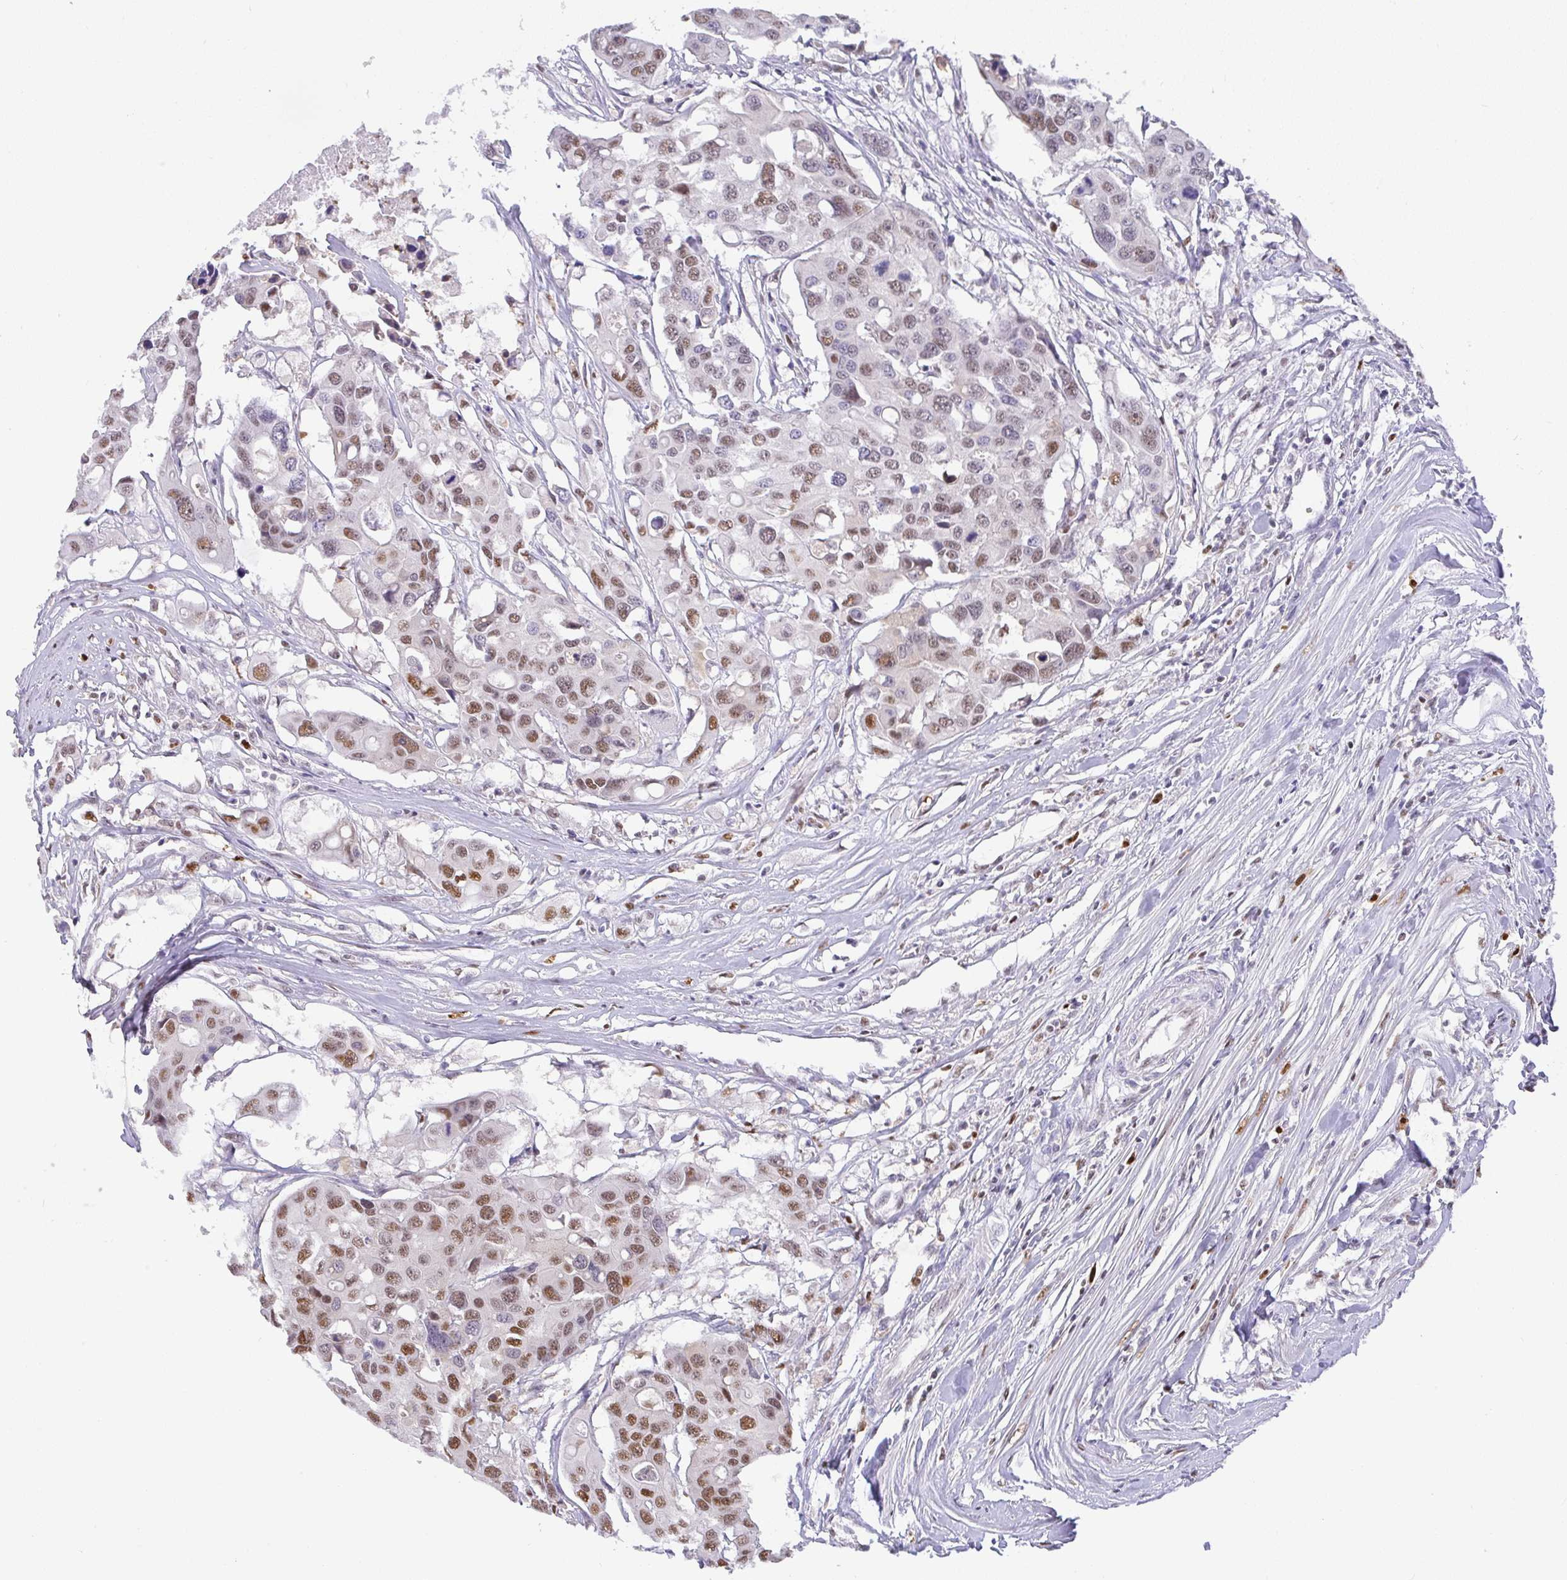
{"staining": {"intensity": "moderate", "quantity": "<25%", "location": "nuclear"}, "tissue": "colorectal cancer", "cell_type": "Tumor cells", "image_type": "cancer", "snomed": [{"axis": "morphology", "description": "Adenocarcinoma, NOS"}, {"axis": "topography", "description": "Colon"}], "caption": "Protein staining exhibits moderate nuclear expression in approximately <25% of tumor cells in colorectal cancer (adenocarcinoma). (DAB IHC with brightfield microscopy, high magnification).", "gene": "BBX", "patient": {"sex": "male", "age": 77}}